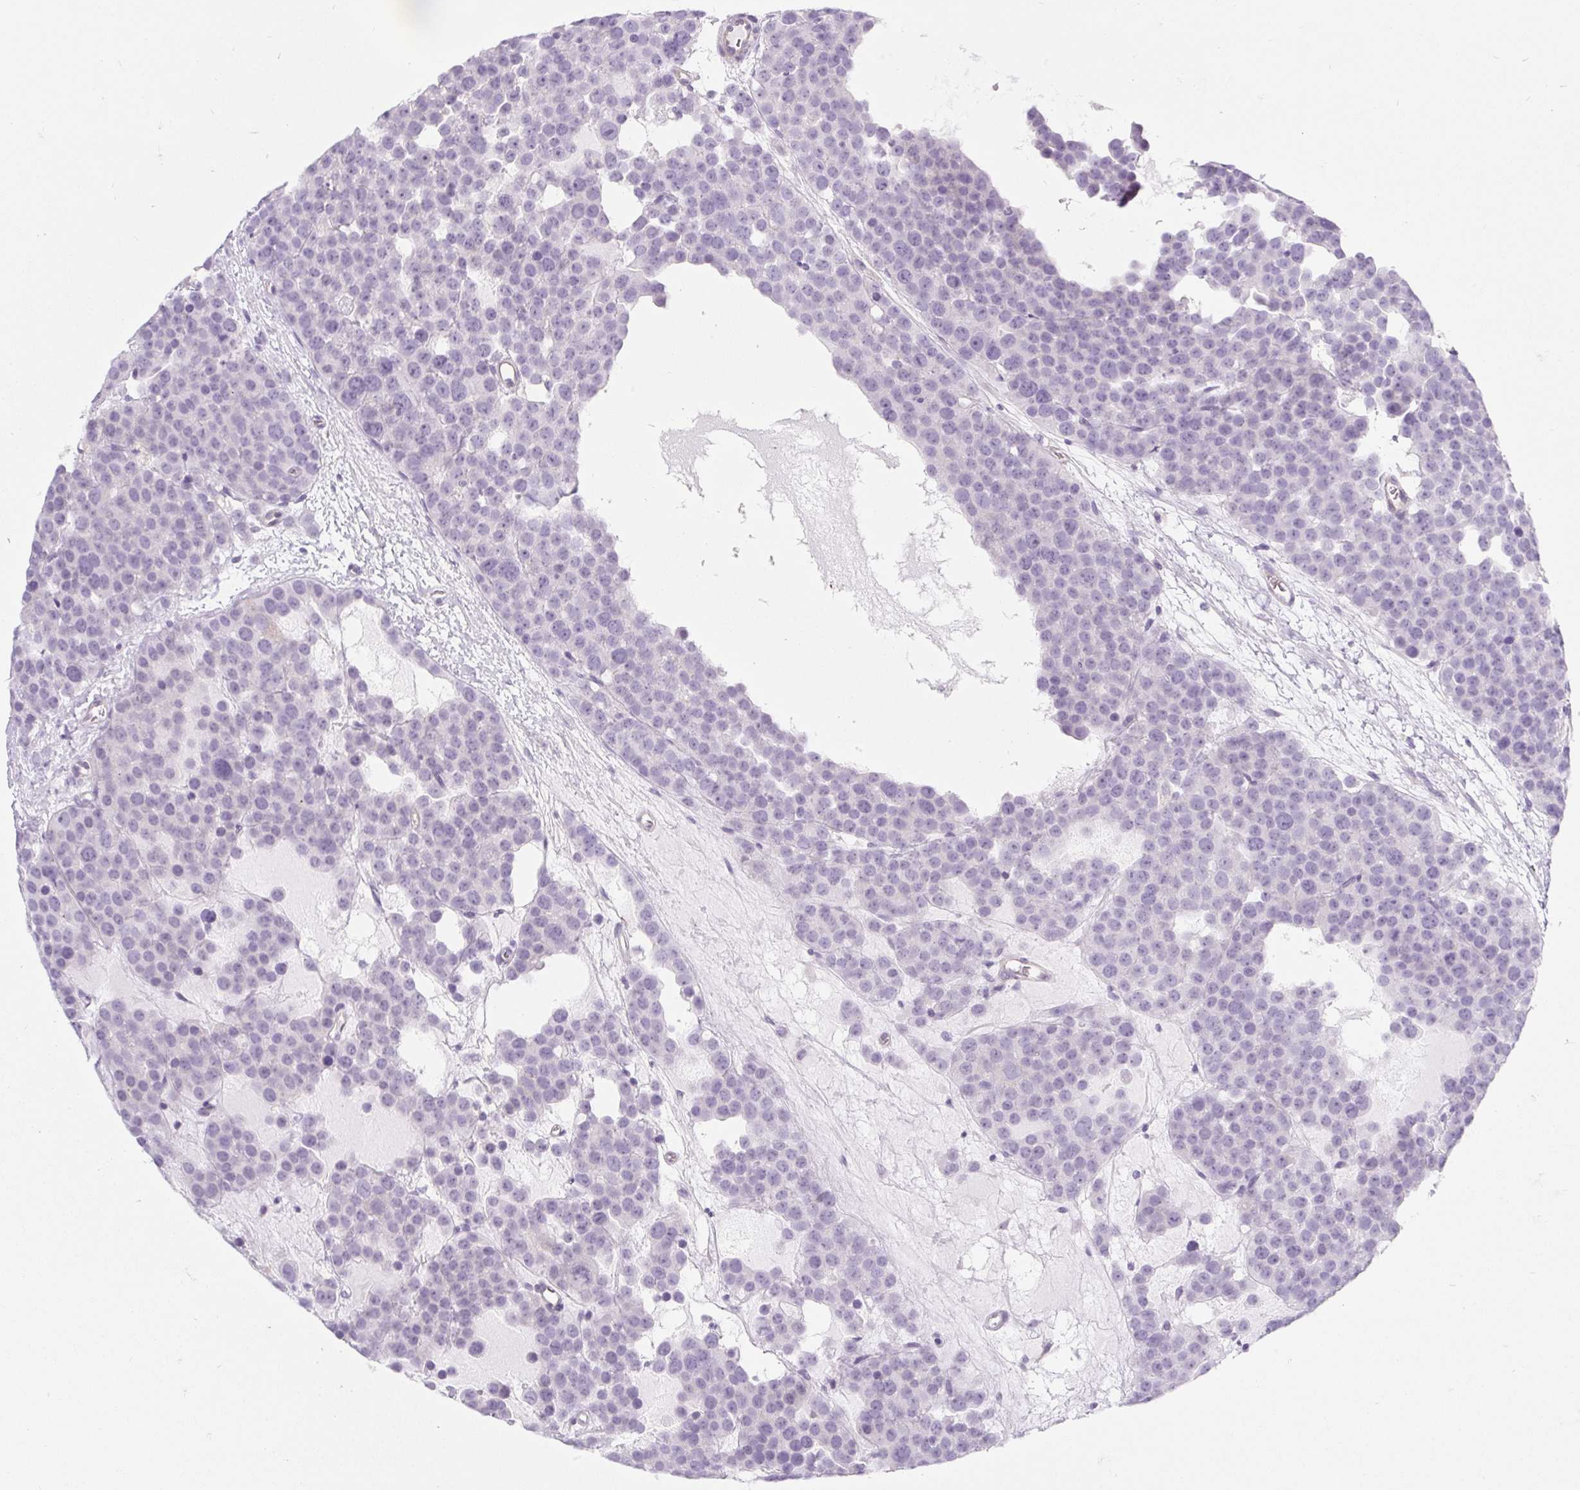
{"staining": {"intensity": "negative", "quantity": "none", "location": "none"}, "tissue": "testis cancer", "cell_type": "Tumor cells", "image_type": "cancer", "snomed": [{"axis": "morphology", "description": "Seminoma, NOS"}, {"axis": "topography", "description": "Testis"}], "caption": "This is a histopathology image of immunohistochemistry (IHC) staining of testis cancer (seminoma), which shows no positivity in tumor cells. (DAB (3,3'-diaminobenzidine) immunohistochemistry with hematoxylin counter stain).", "gene": "BCAS1", "patient": {"sex": "male", "age": 71}}